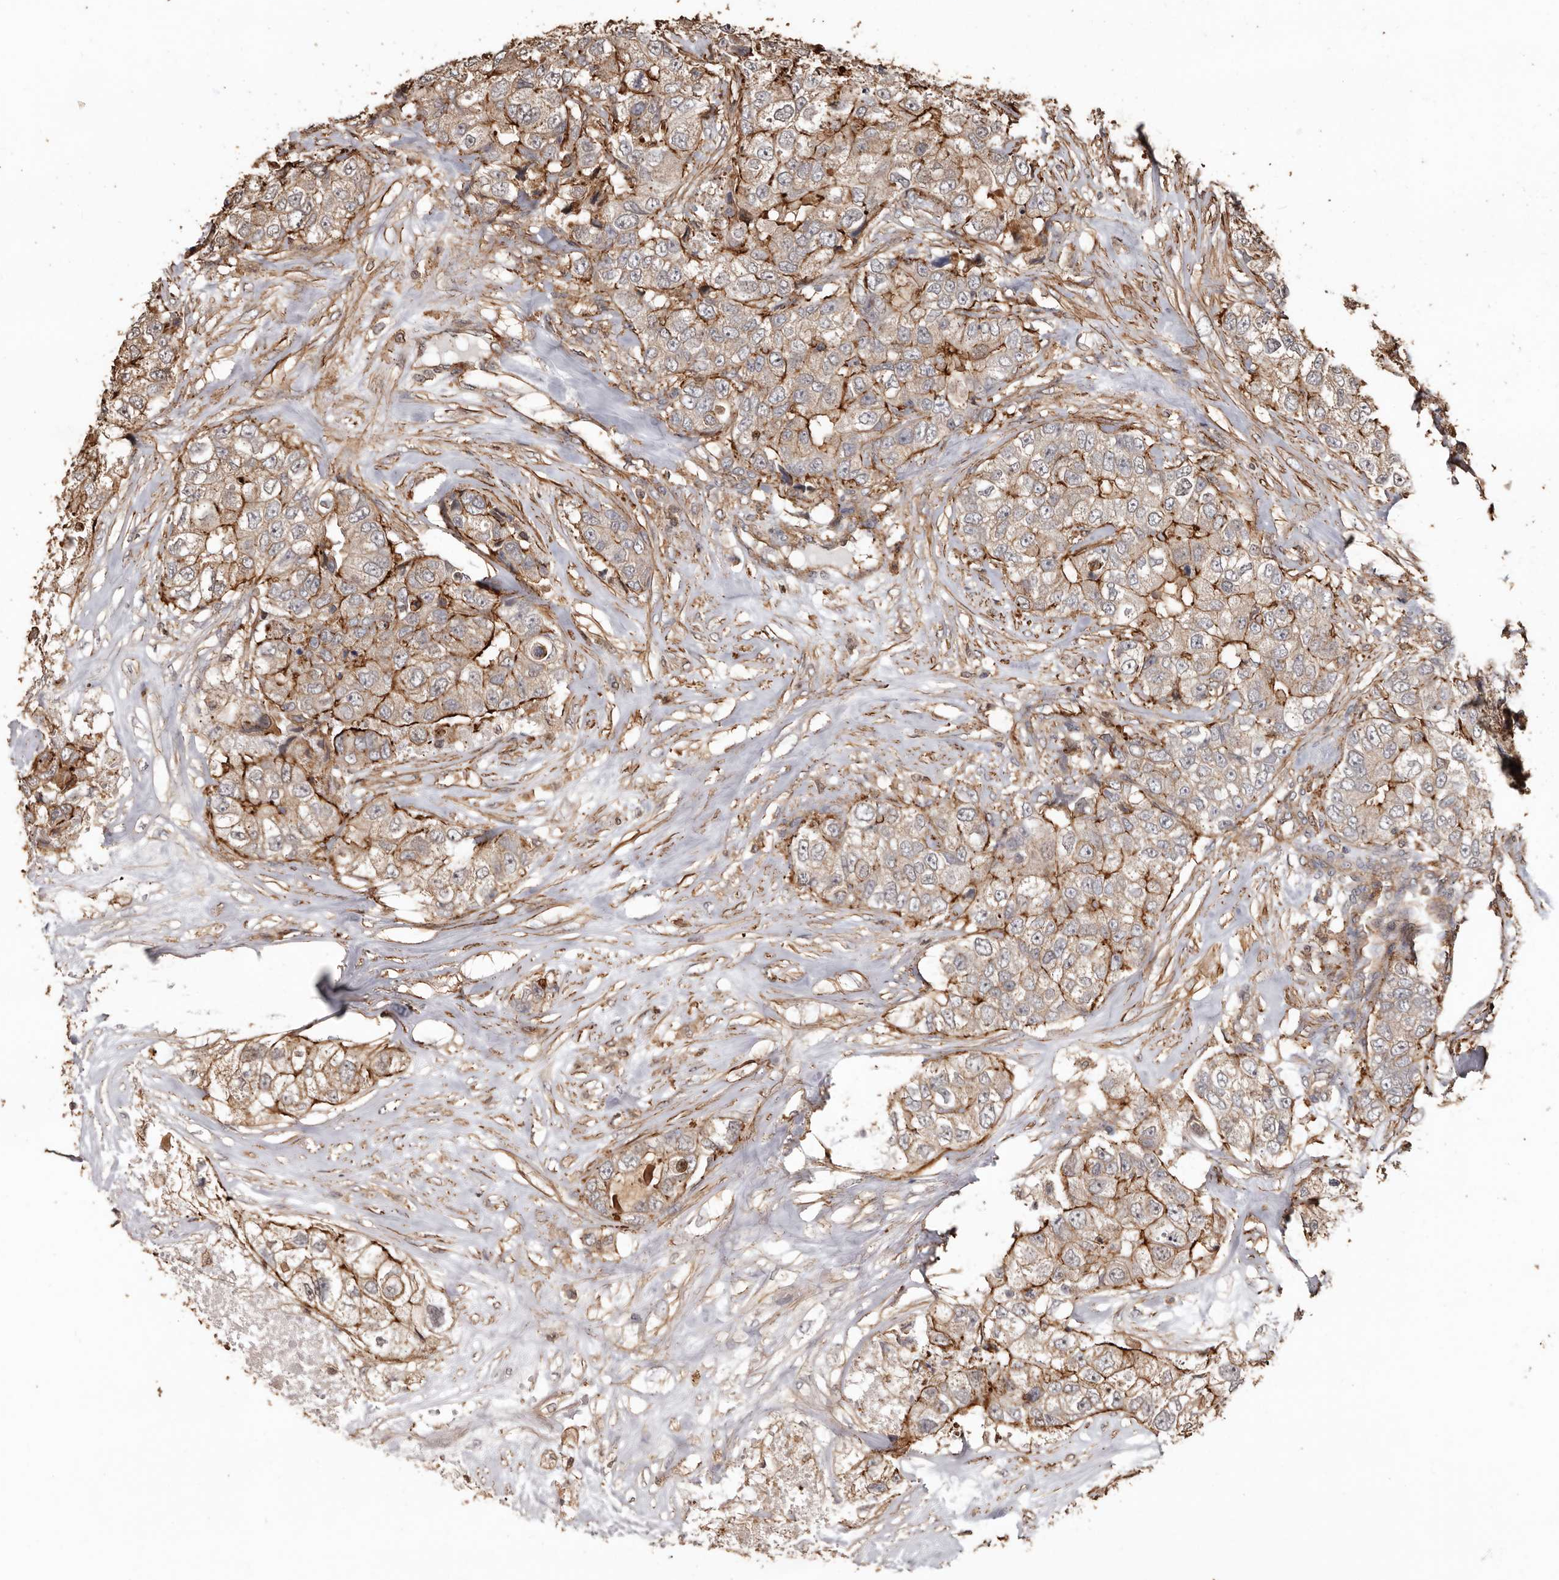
{"staining": {"intensity": "moderate", "quantity": ">75%", "location": "cytoplasmic/membranous"}, "tissue": "breast cancer", "cell_type": "Tumor cells", "image_type": "cancer", "snomed": [{"axis": "morphology", "description": "Duct carcinoma"}, {"axis": "topography", "description": "Breast"}], "caption": "A micrograph showing moderate cytoplasmic/membranous positivity in about >75% of tumor cells in breast infiltrating ductal carcinoma, as visualized by brown immunohistochemical staining.", "gene": "GSK3A", "patient": {"sex": "female", "age": 62}}